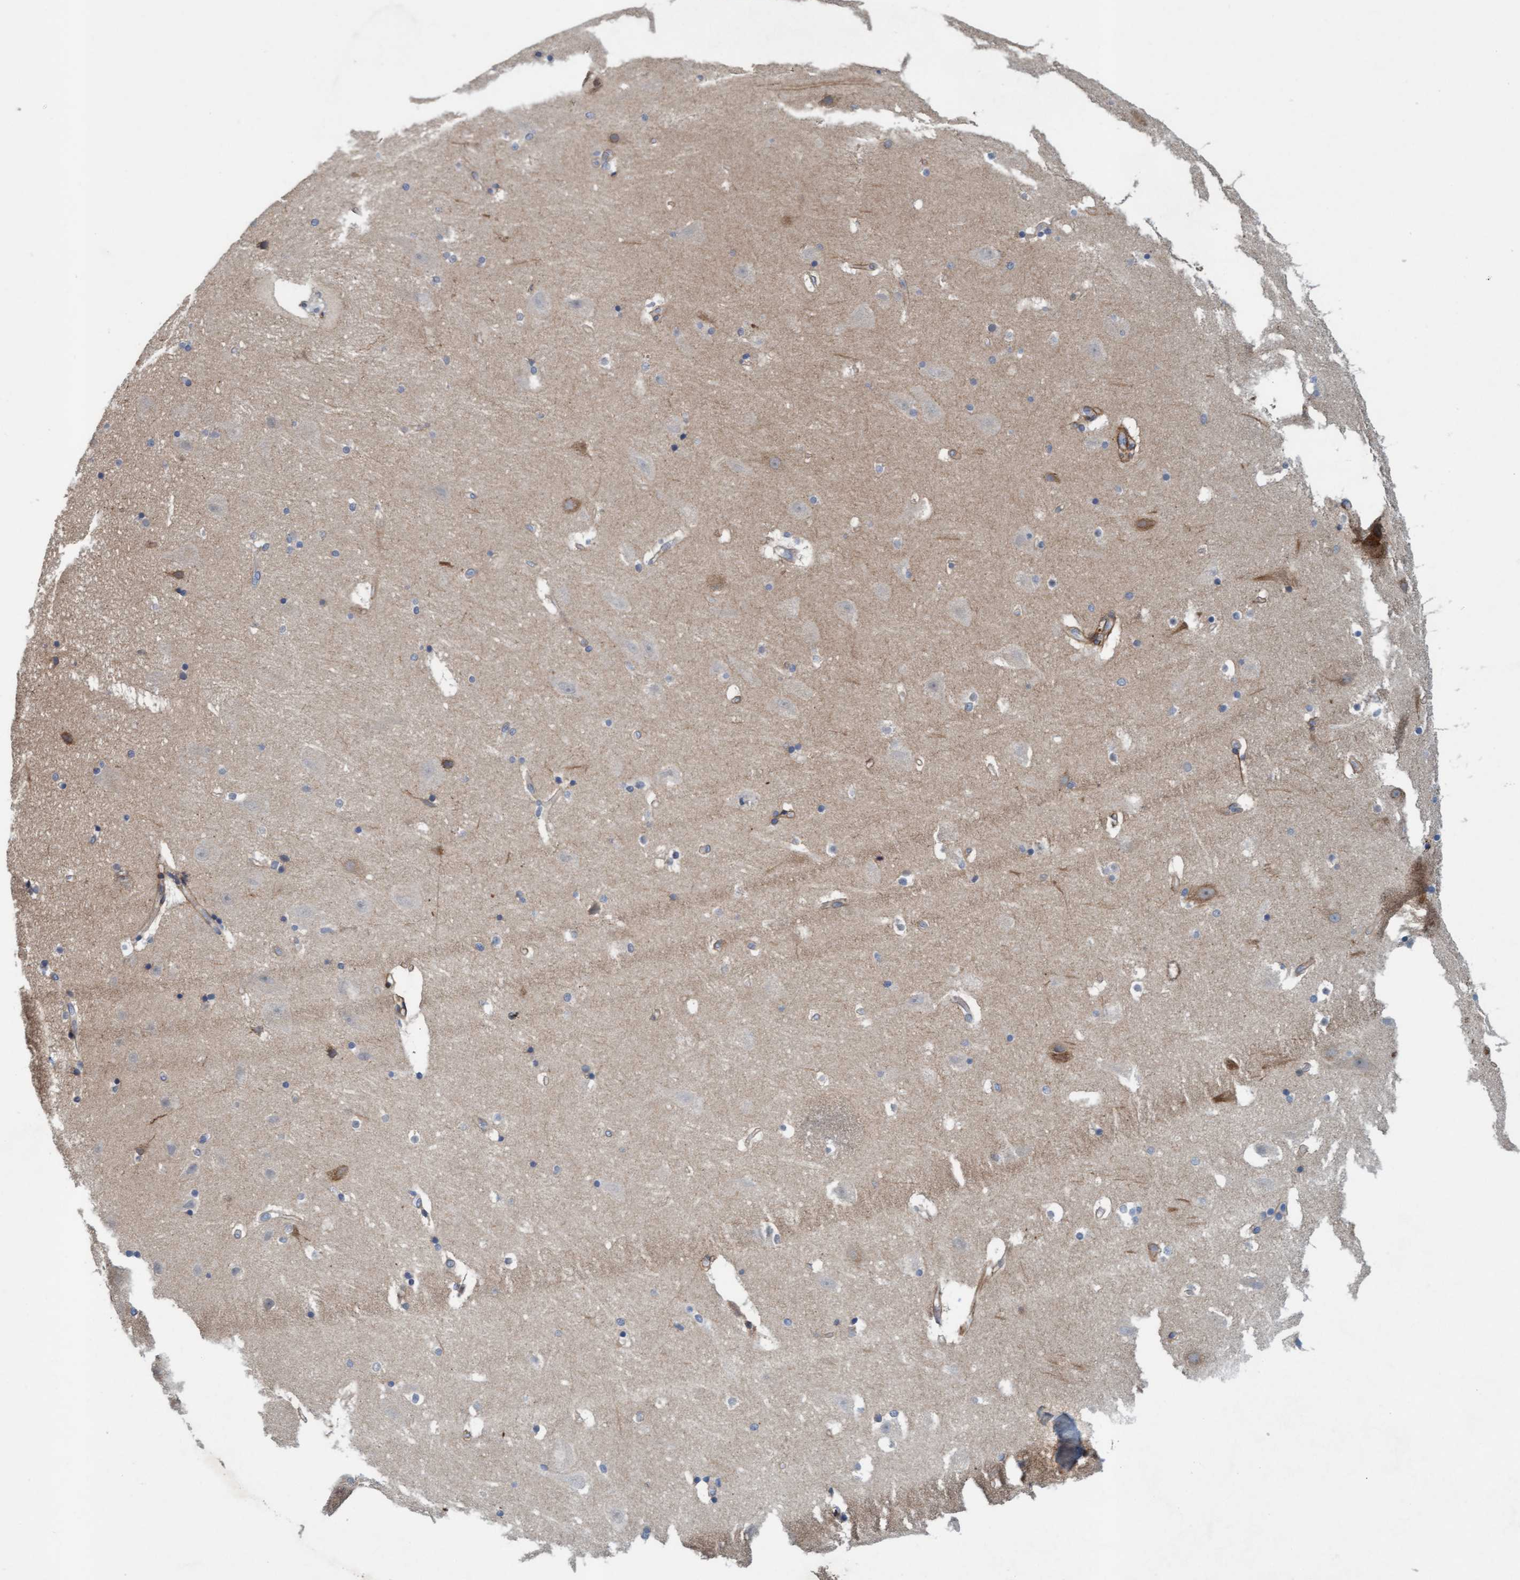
{"staining": {"intensity": "weak", "quantity": "<25%", "location": "cytoplasmic/membranous"}, "tissue": "hippocampus", "cell_type": "Glial cells", "image_type": "normal", "snomed": [{"axis": "morphology", "description": "Normal tissue, NOS"}, {"axis": "topography", "description": "Hippocampus"}], "caption": "Glial cells show no significant expression in normal hippocampus. (Brightfield microscopy of DAB immunohistochemistry (IHC) at high magnification).", "gene": "TSTD2", "patient": {"sex": "male", "age": 45}}